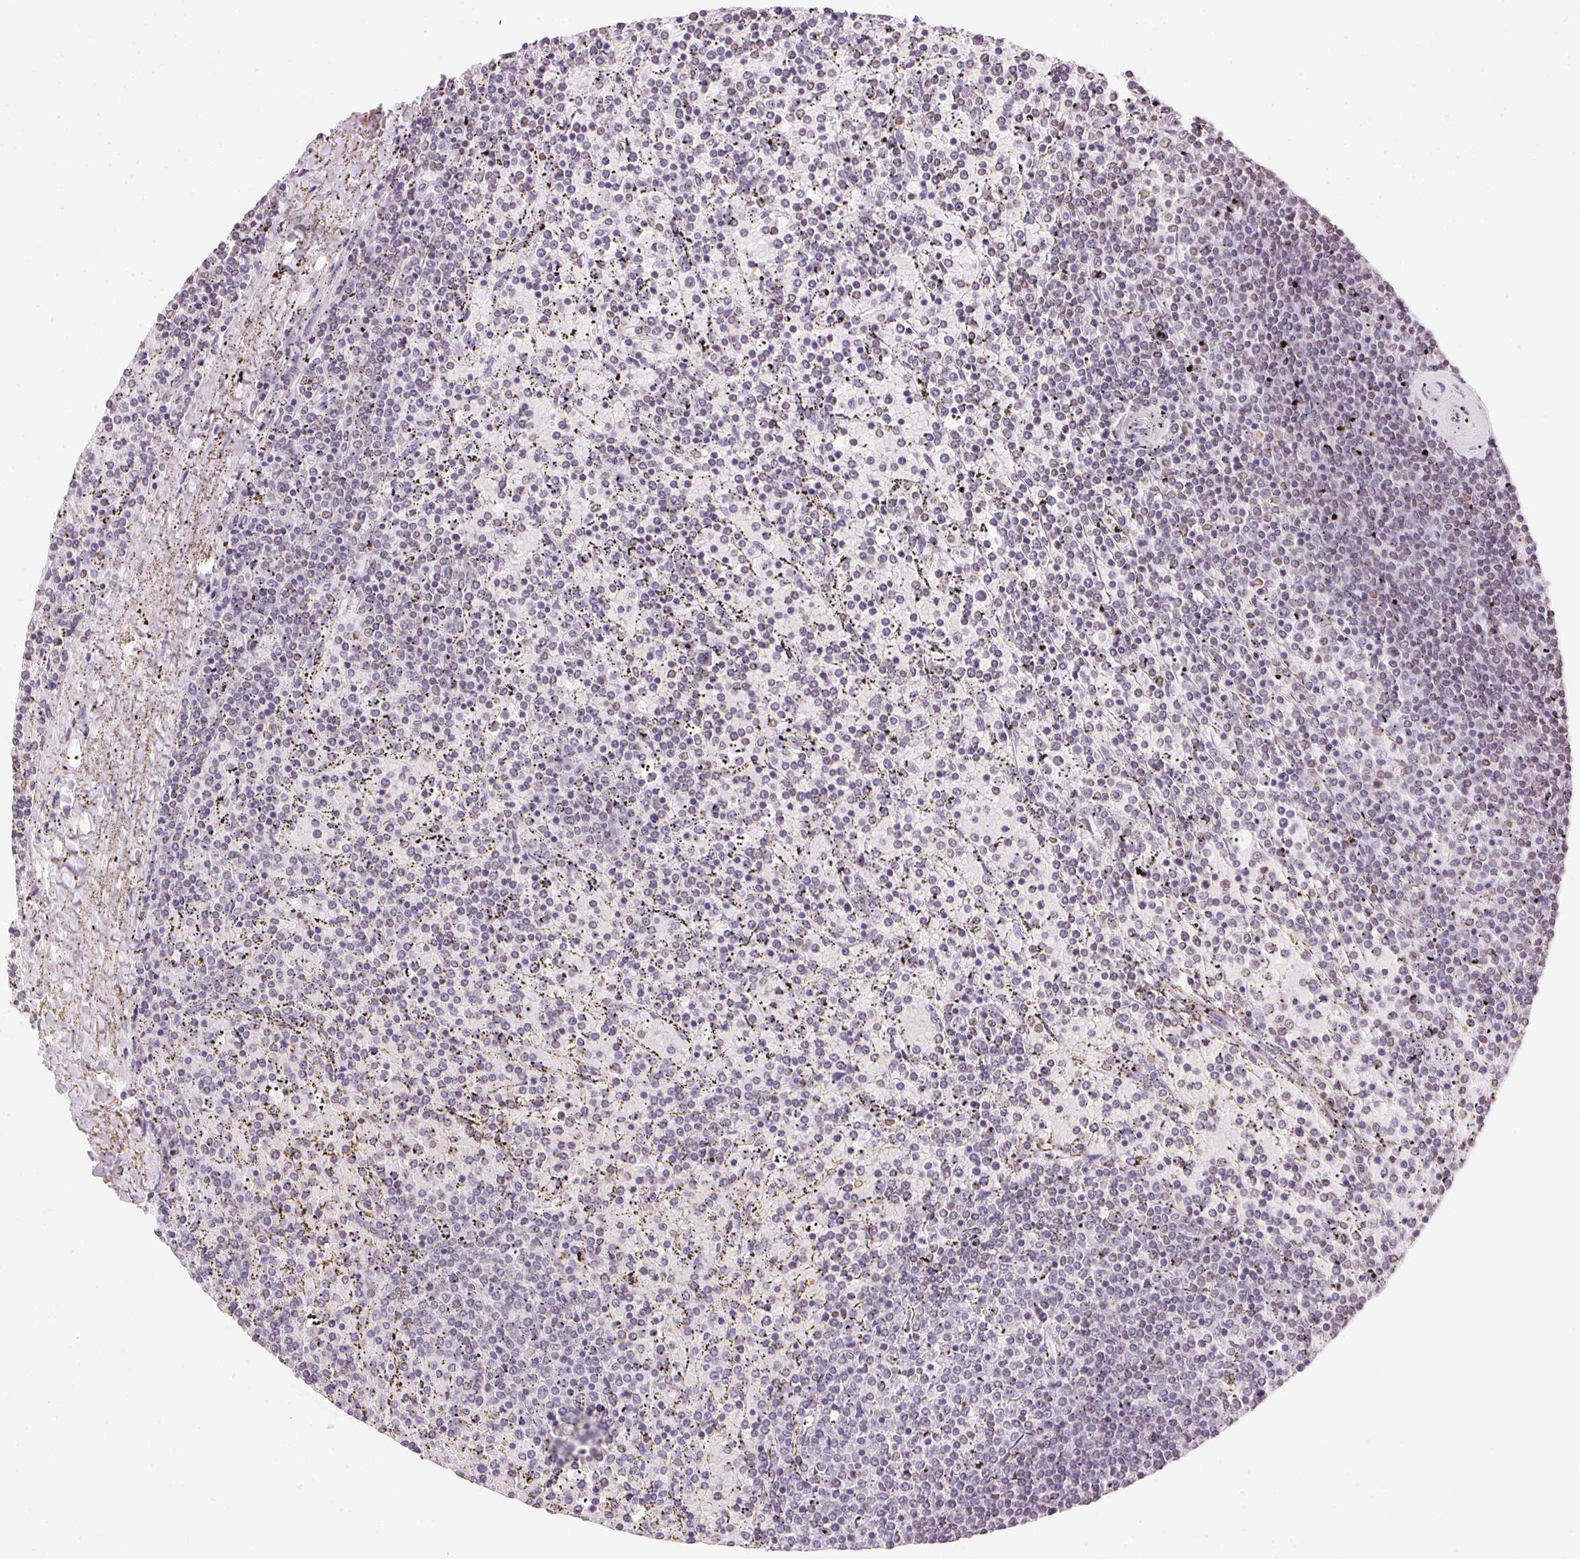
{"staining": {"intensity": "negative", "quantity": "none", "location": "none"}, "tissue": "lymphoma", "cell_type": "Tumor cells", "image_type": "cancer", "snomed": [{"axis": "morphology", "description": "Malignant lymphoma, non-Hodgkin's type, Low grade"}, {"axis": "topography", "description": "Spleen"}], "caption": "High magnification brightfield microscopy of low-grade malignant lymphoma, non-Hodgkin's type stained with DAB (3,3'-diaminobenzidine) (brown) and counterstained with hematoxylin (blue): tumor cells show no significant staining.", "gene": "PRL", "patient": {"sex": "female", "age": 77}}